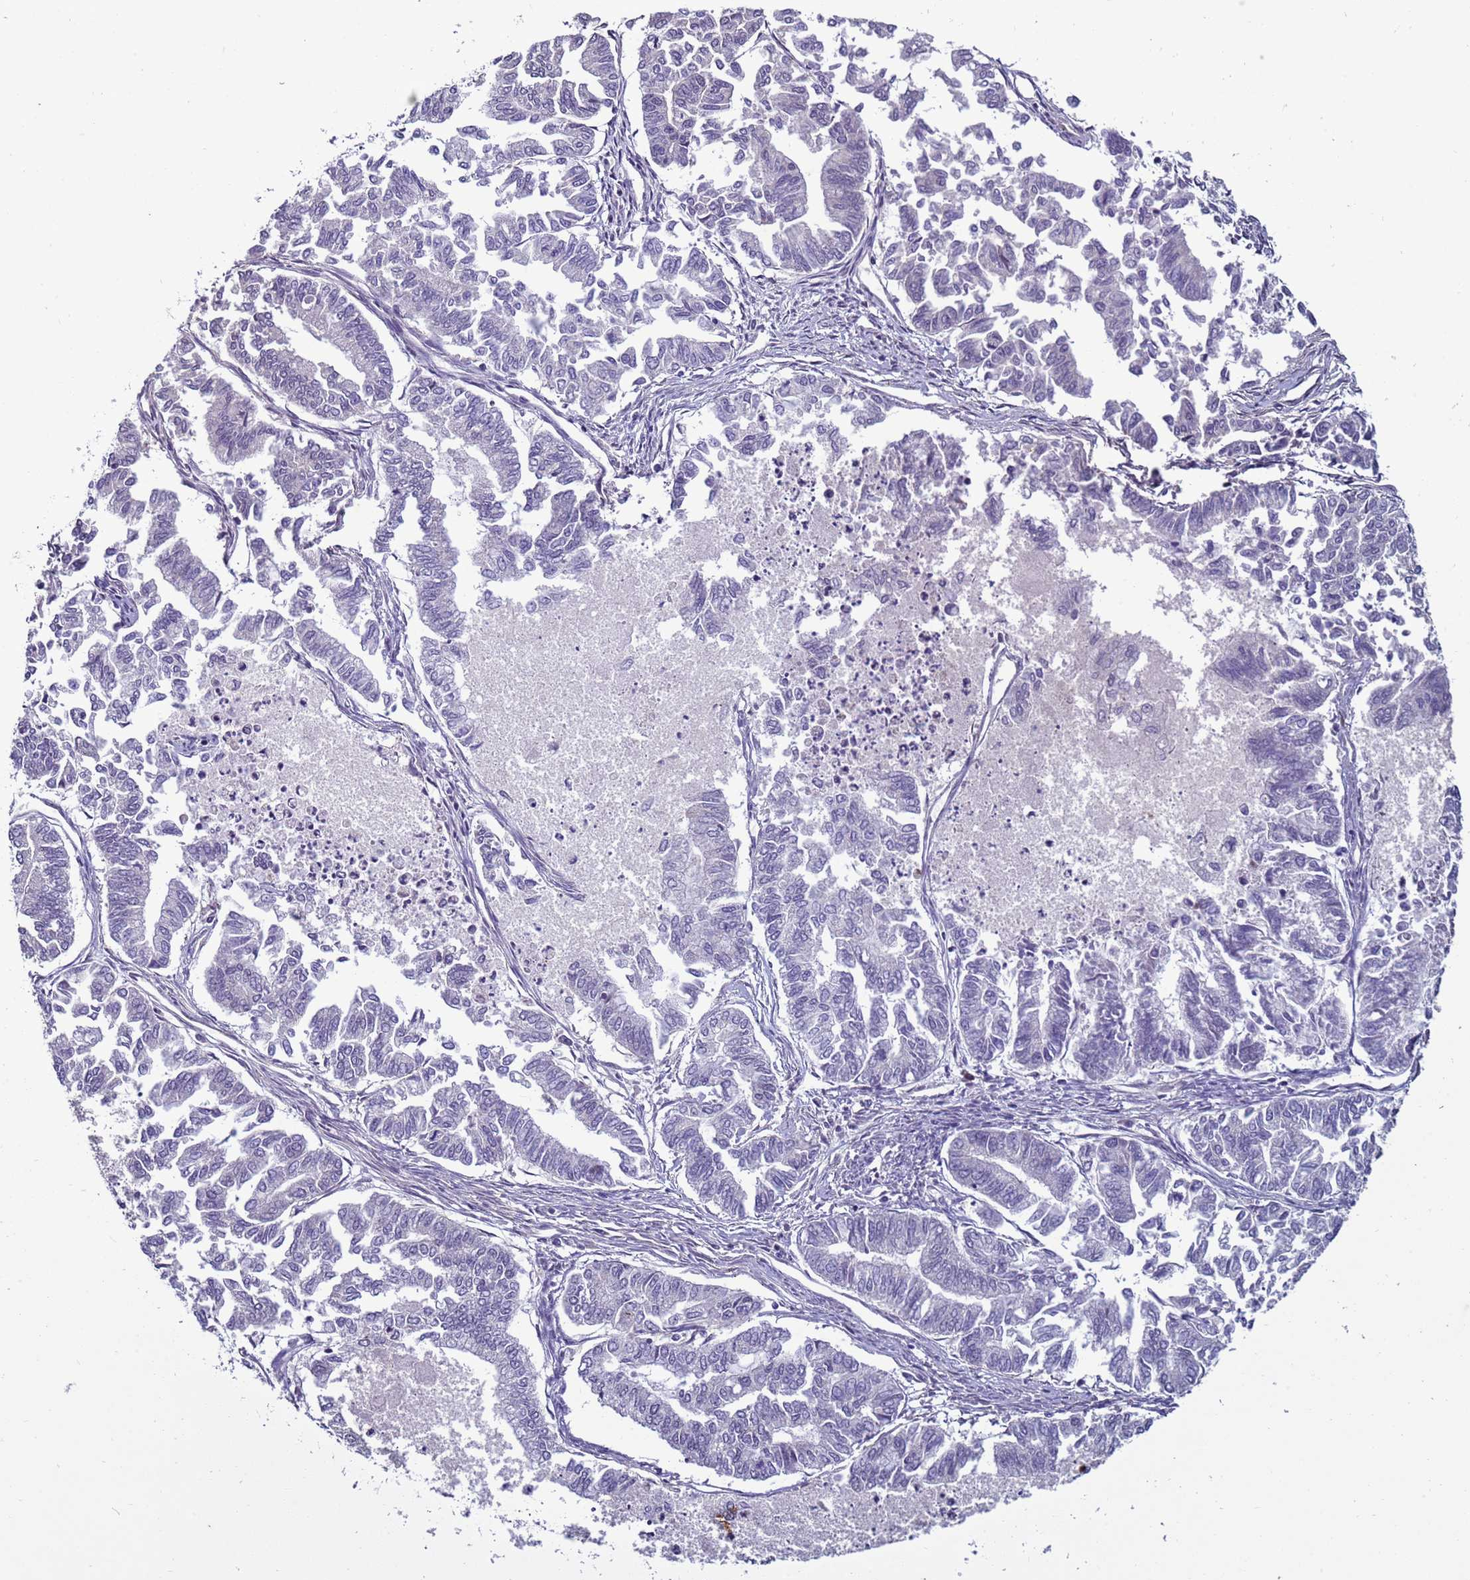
{"staining": {"intensity": "negative", "quantity": "none", "location": "none"}, "tissue": "endometrial cancer", "cell_type": "Tumor cells", "image_type": "cancer", "snomed": [{"axis": "morphology", "description": "Adenocarcinoma, NOS"}, {"axis": "topography", "description": "Endometrium"}], "caption": "A histopathology image of human endometrial cancer (adenocarcinoma) is negative for staining in tumor cells.", "gene": "SHC3", "patient": {"sex": "female", "age": 79}}